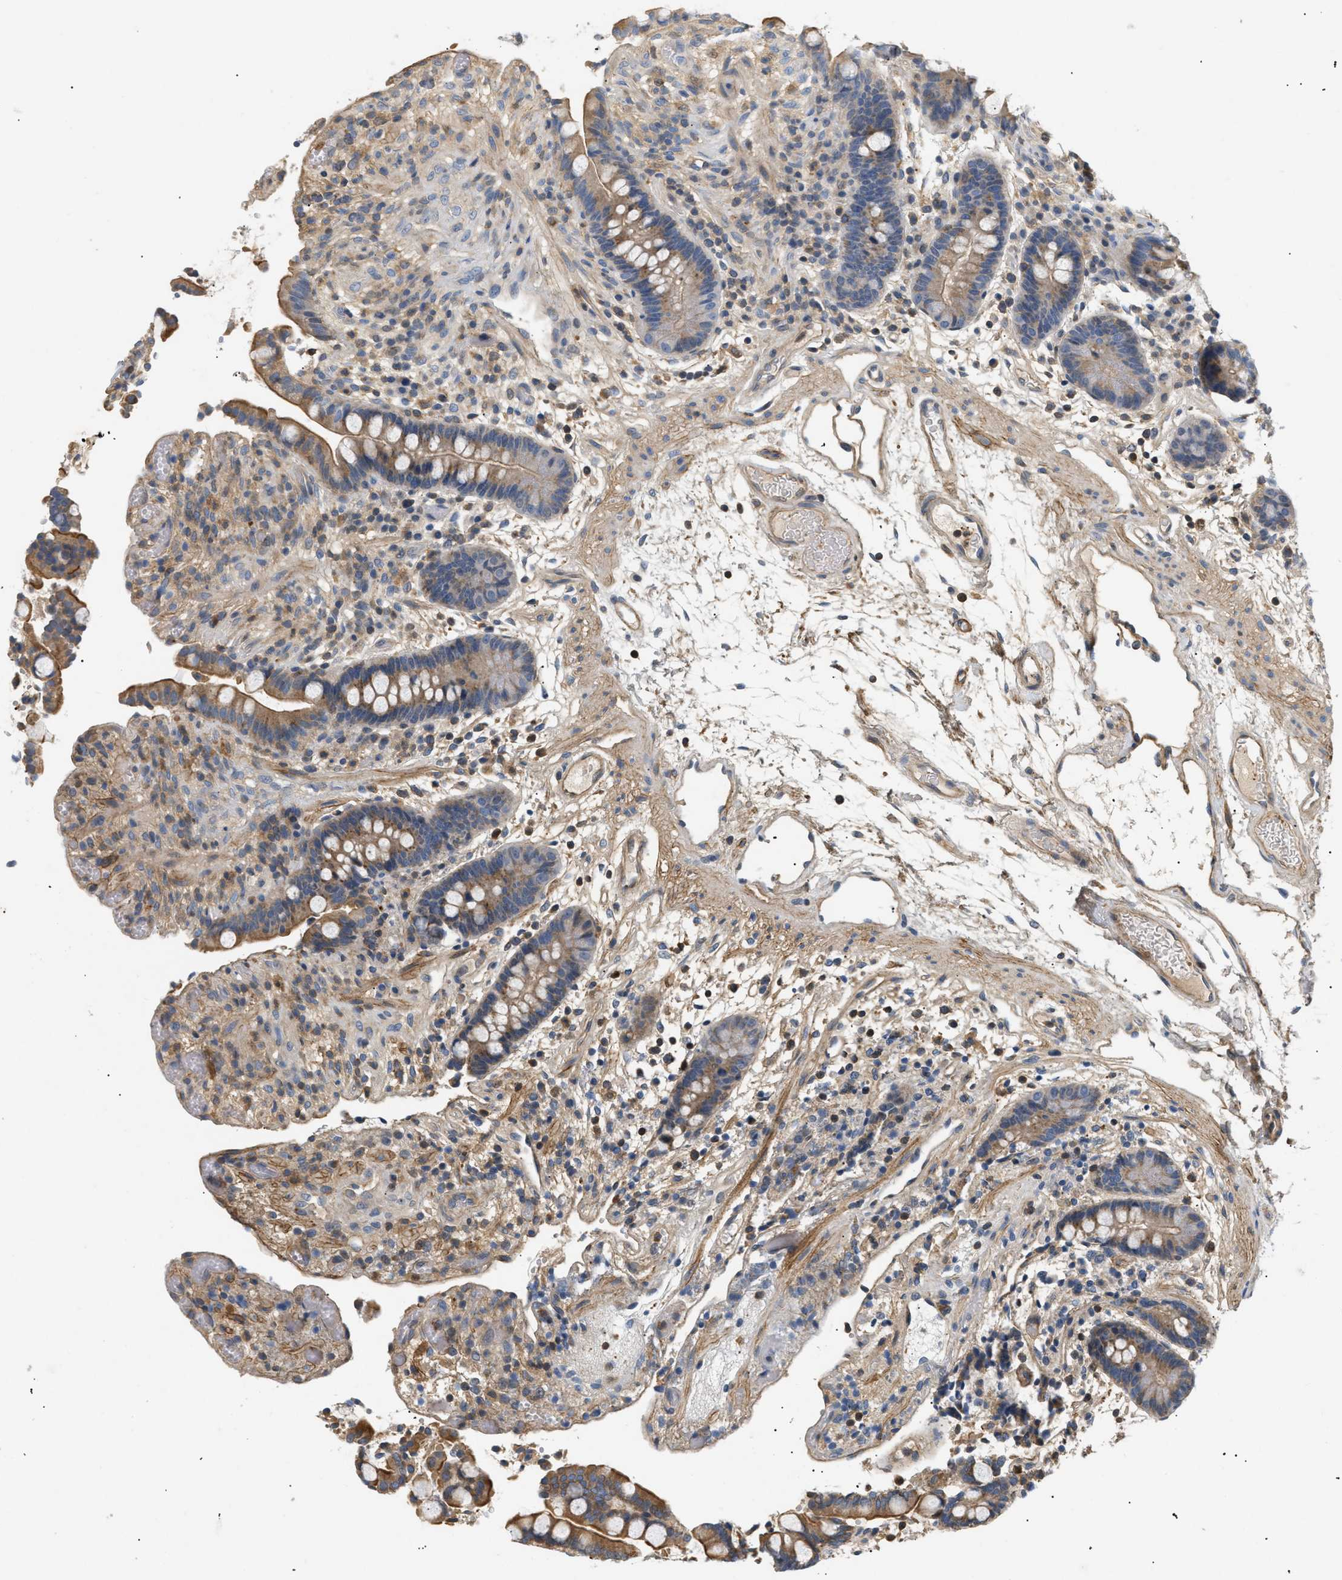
{"staining": {"intensity": "weak", "quantity": ">75%", "location": "cytoplasmic/membranous"}, "tissue": "colon", "cell_type": "Endothelial cells", "image_type": "normal", "snomed": [{"axis": "morphology", "description": "Normal tissue, NOS"}, {"axis": "topography", "description": "Colon"}], "caption": "A brown stain highlights weak cytoplasmic/membranous positivity of a protein in endothelial cells of normal colon. The protein is stained brown, and the nuclei are stained in blue (DAB (3,3'-diaminobenzidine) IHC with brightfield microscopy, high magnification).", "gene": "FARS2", "patient": {"sex": "male", "age": 73}}